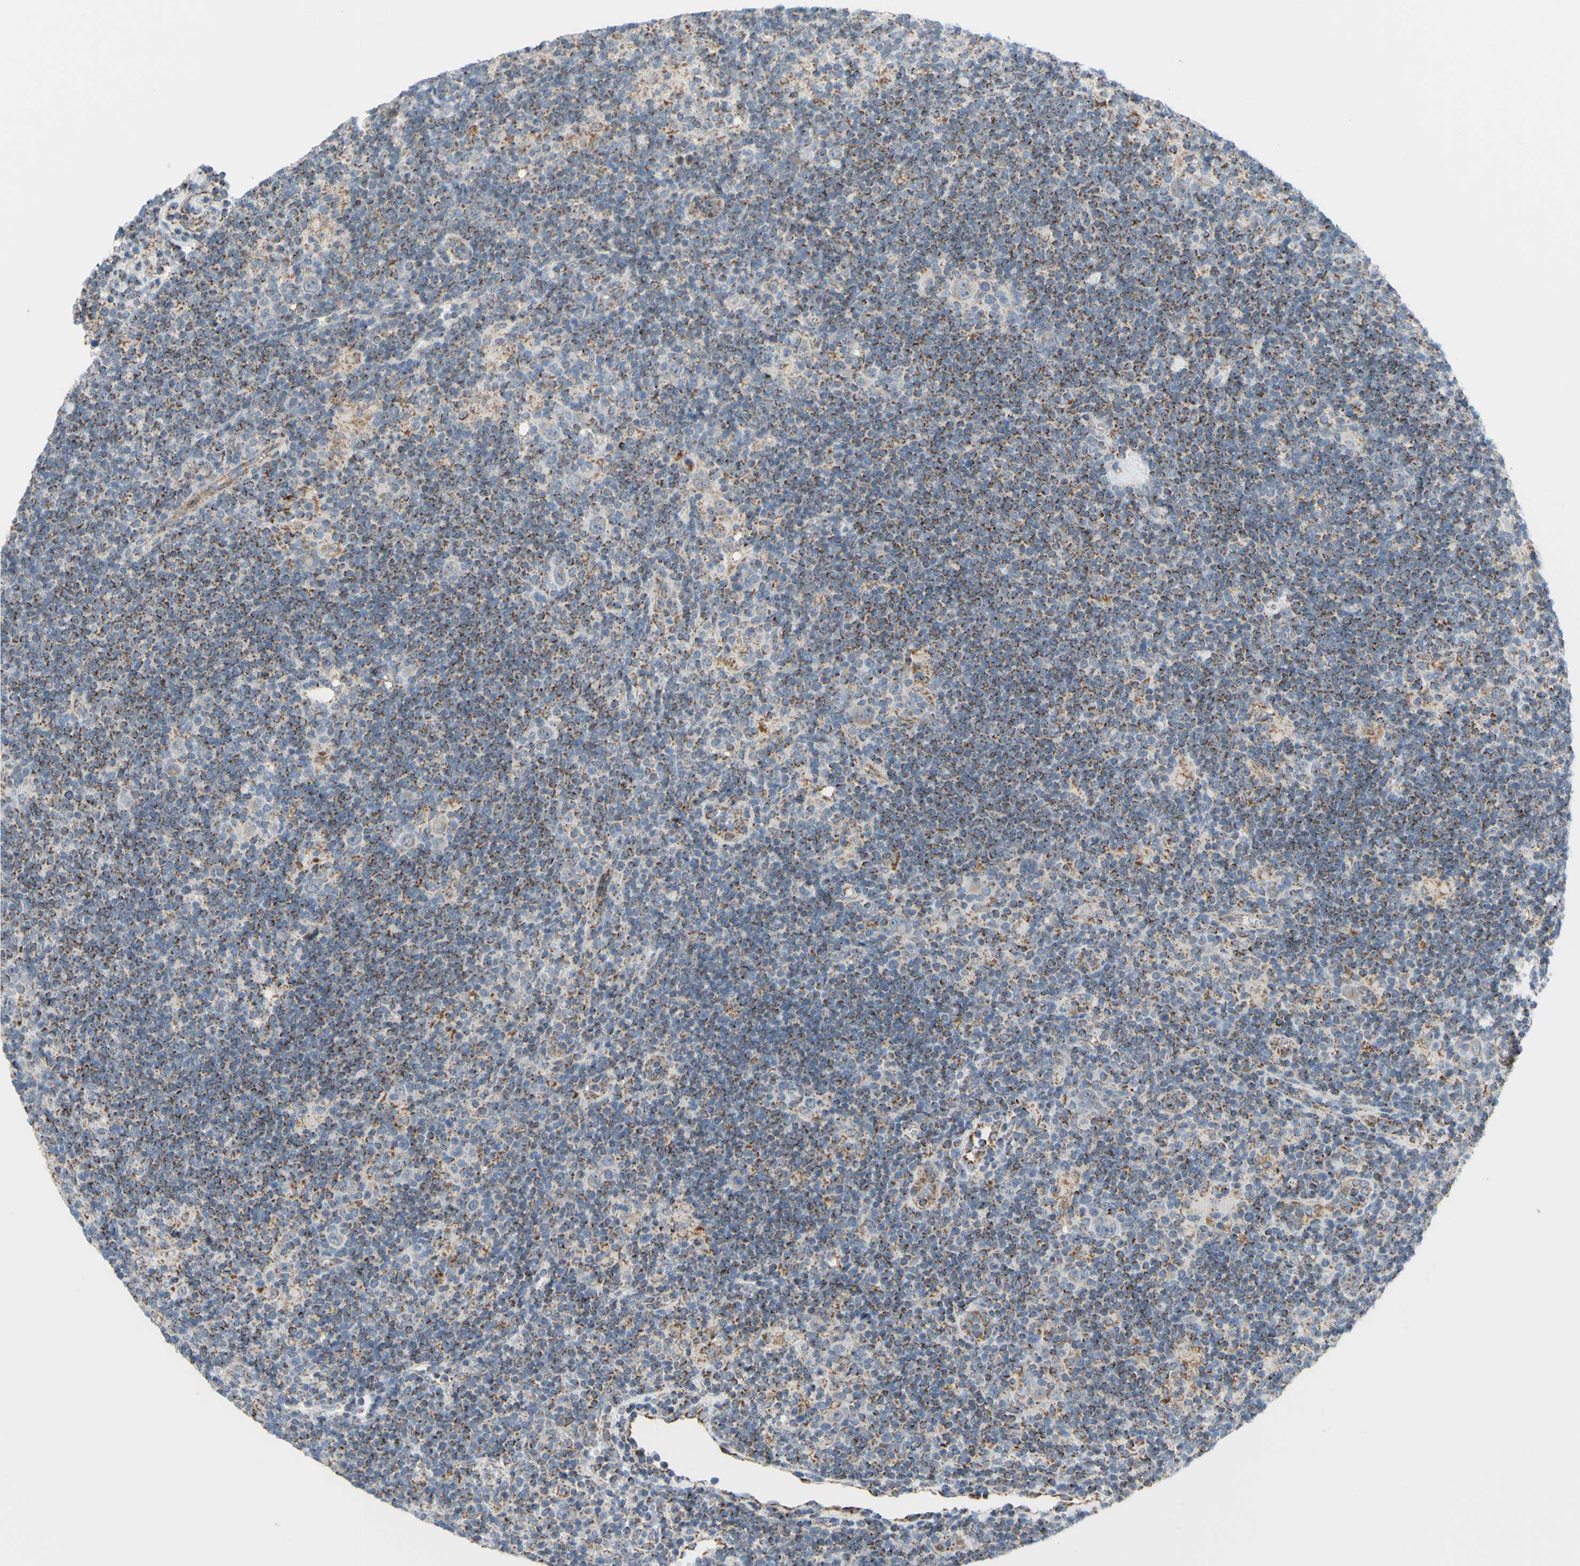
{"staining": {"intensity": "weak", "quantity": ">75%", "location": "cytoplasmic/membranous"}, "tissue": "lymphoma", "cell_type": "Tumor cells", "image_type": "cancer", "snomed": [{"axis": "morphology", "description": "Hodgkin's disease, NOS"}, {"axis": "topography", "description": "Lymph node"}], "caption": "Protein expression analysis of human Hodgkin's disease reveals weak cytoplasmic/membranous expression in about >75% of tumor cells.", "gene": "GLT8D1", "patient": {"sex": "female", "age": 57}}